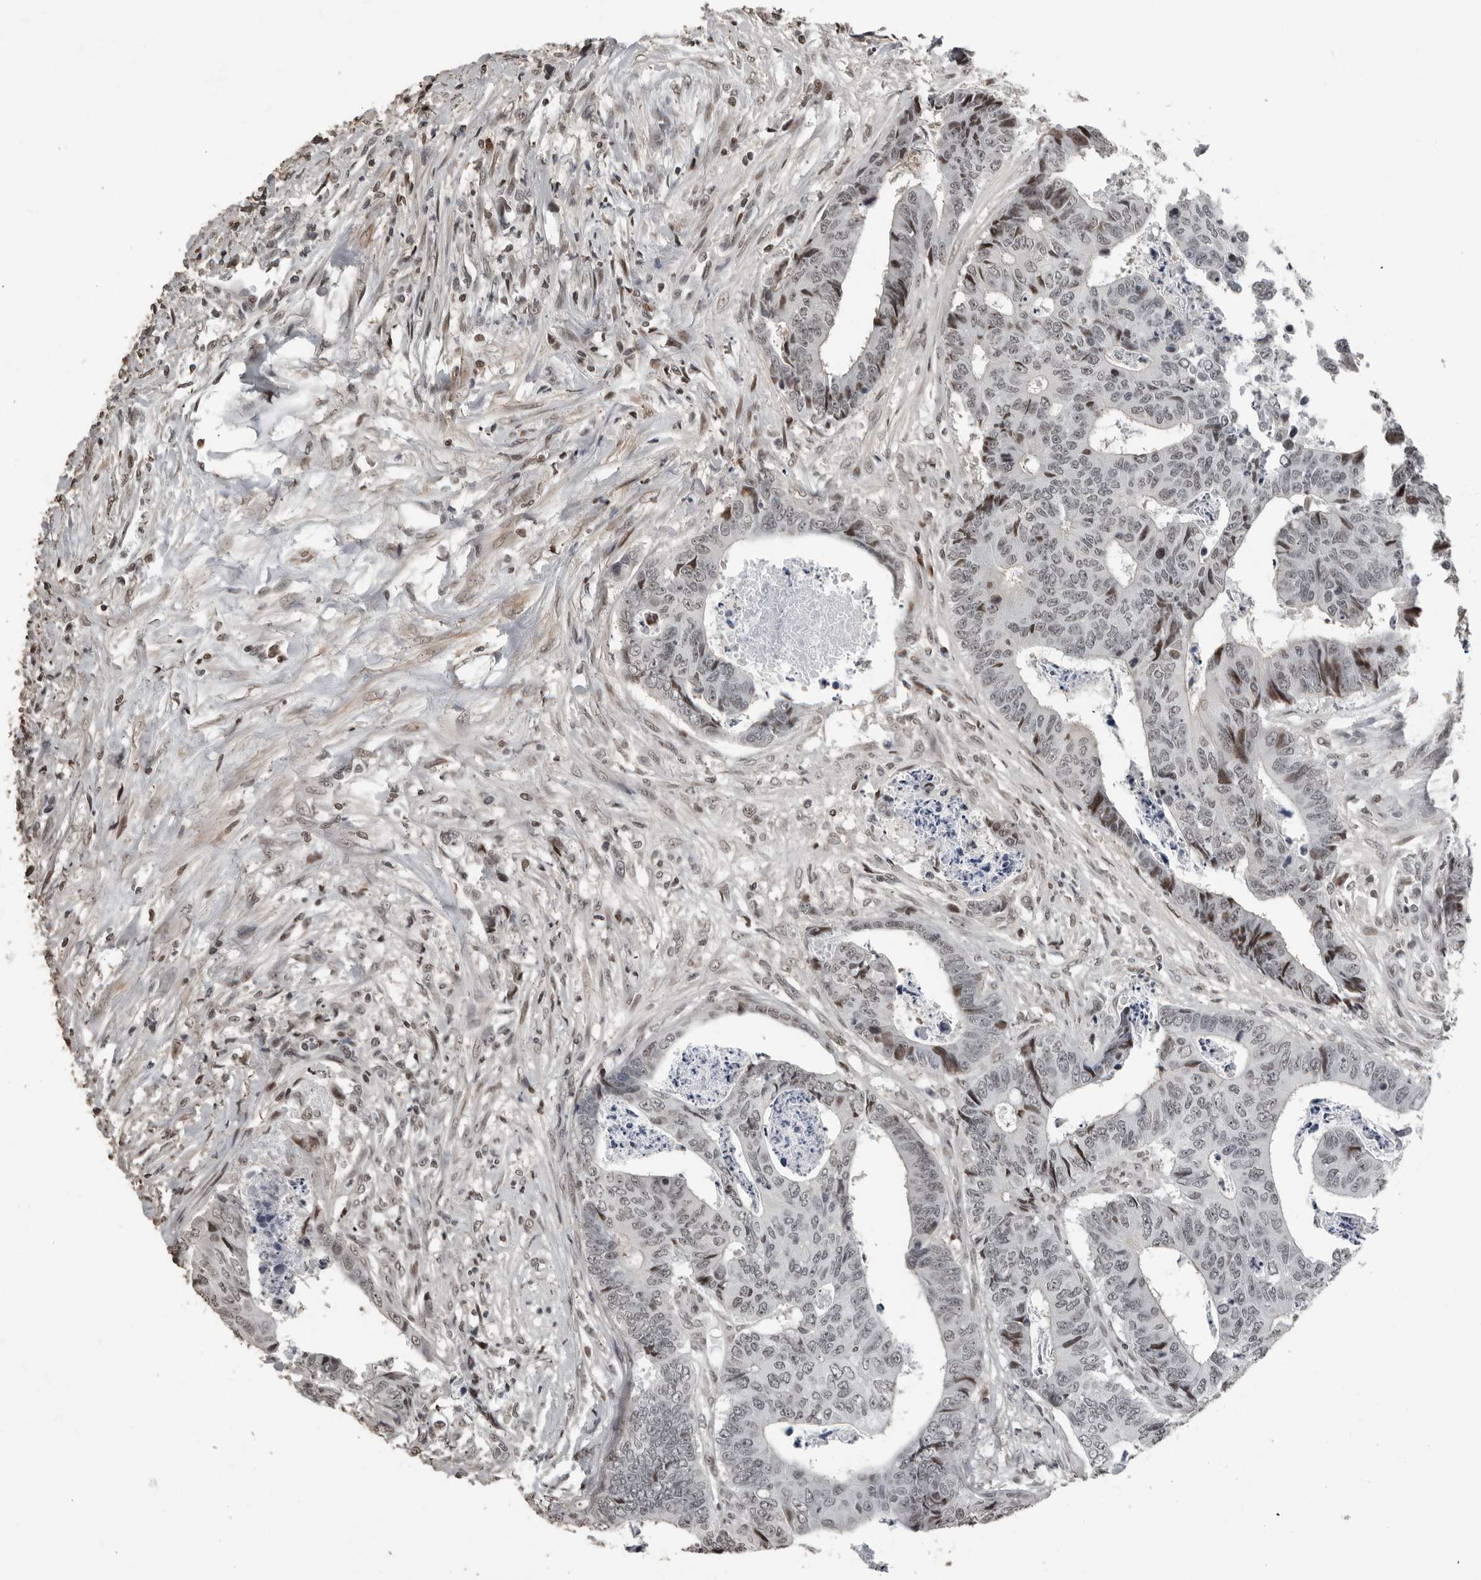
{"staining": {"intensity": "weak", "quantity": "<25%", "location": "nuclear"}, "tissue": "colorectal cancer", "cell_type": "Tumor cells", "image_type": "cancer", "snomed": [{"axis": "morphology", "description": "Adenocarcinoma, NOS"}, {"axis": "topography", "description": "Rectum"}], "caption": "Immunohistochemistry of adenocarcinoma (colorectal) shows no positivity in tumor cells. The staining was performed using DAB to visualize the protein expression in brown, while the nuclei were stained in blue with hematoxylin (Magnification: 20x).", "gene": "ORC1", "patient": {"sex": "male", "age": 84}}